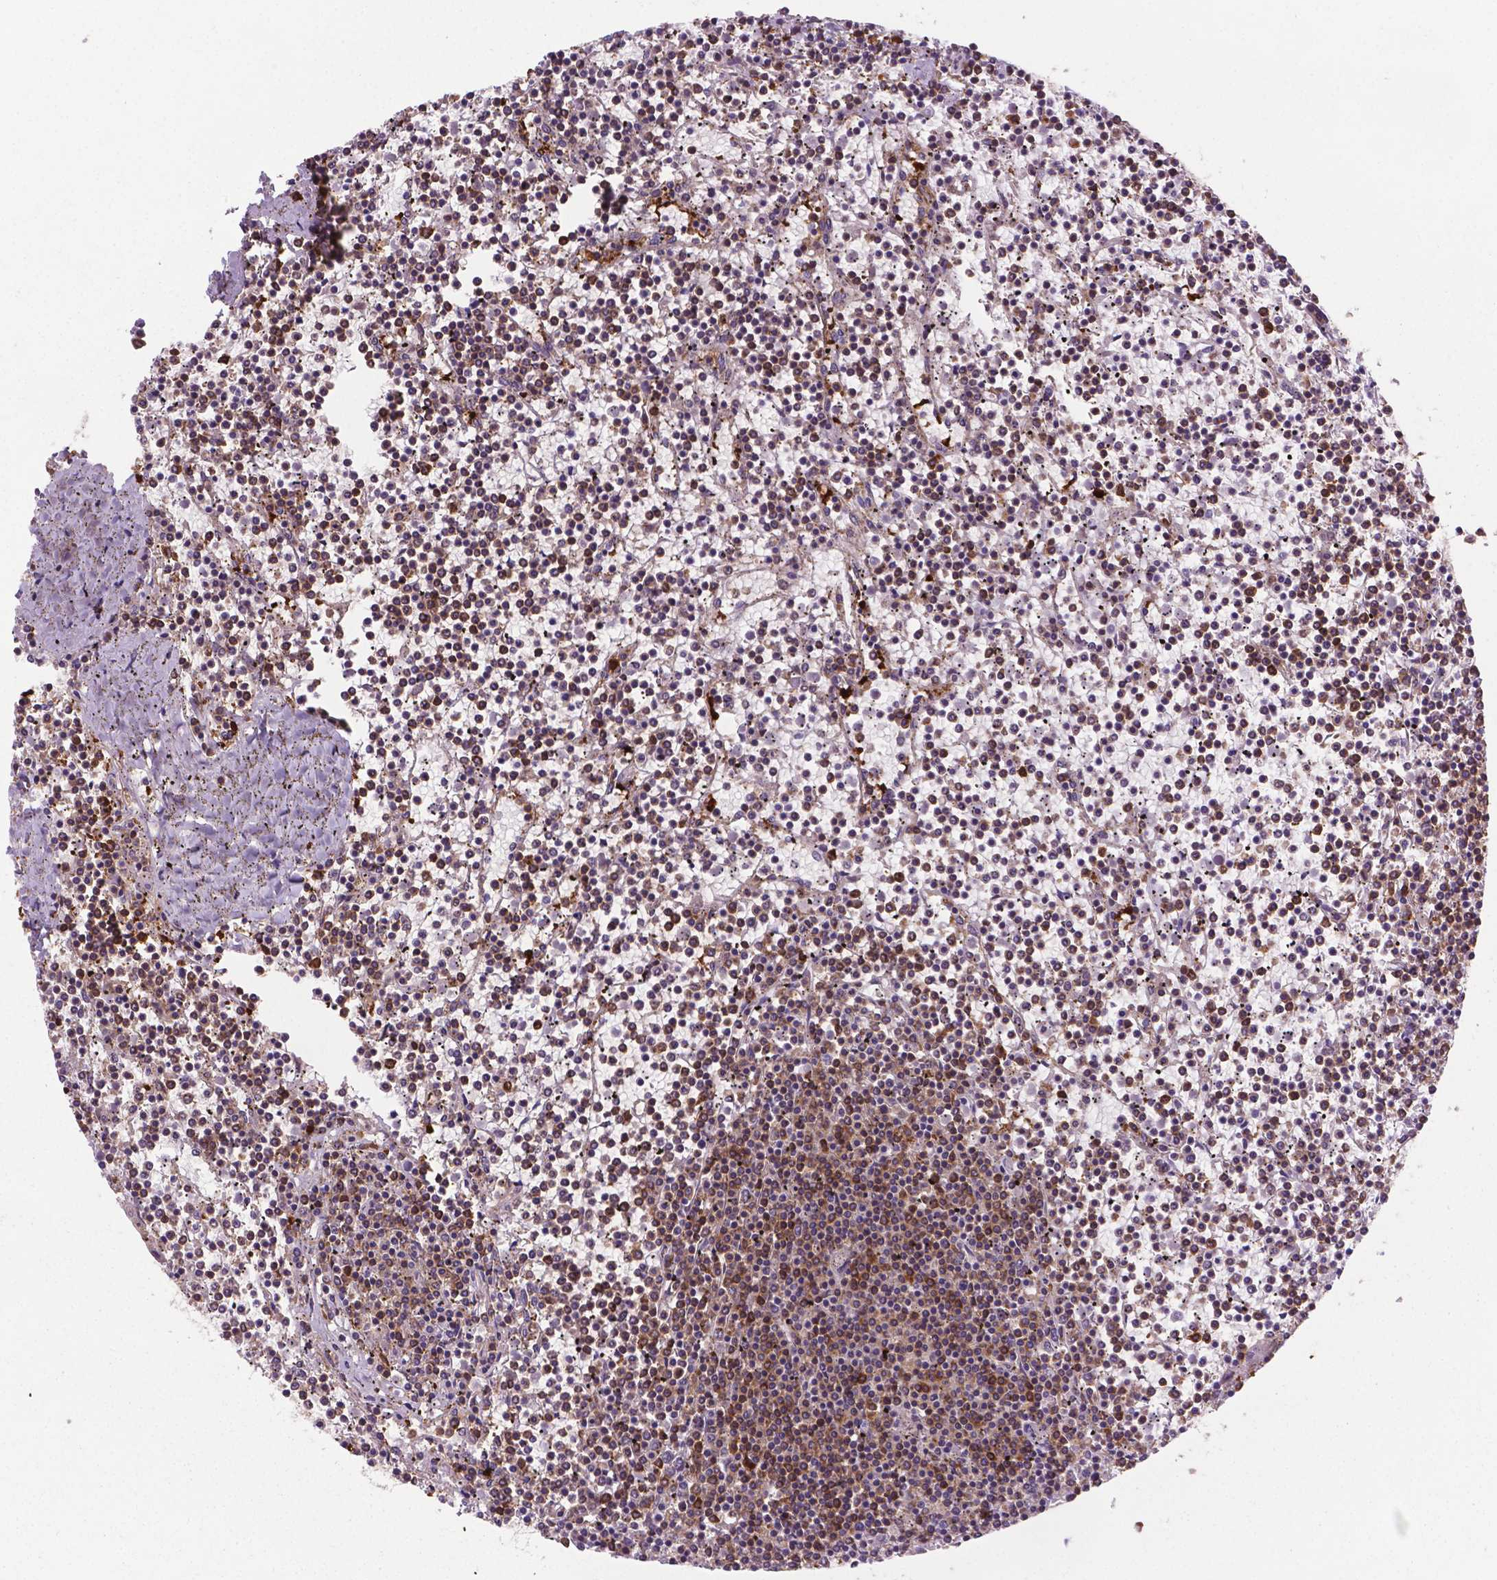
{"staining": {"intensity": "moderate", "quantity": "25%-75%", "location": "cytoplasmic/membranous,nuclear"}, "tissue": "lymphoma", "cell_type": "Tumor cells", "image_type": "cancer", "snomed": [{"axis": "morphology", "description": "Malignant lymphoma, non-Hodgkin's type, Low grade"}, {"axis": "topography", "description": "Spleen"}], "caption": "Immunohistochemical staining of human lymphoma displays moderate cytoplasmic/membranous and nuclear protein expression in about 25%-75% of tumor cells.", "gene": "PLIN3", "patient": {"sex": "female", "age": 19}}